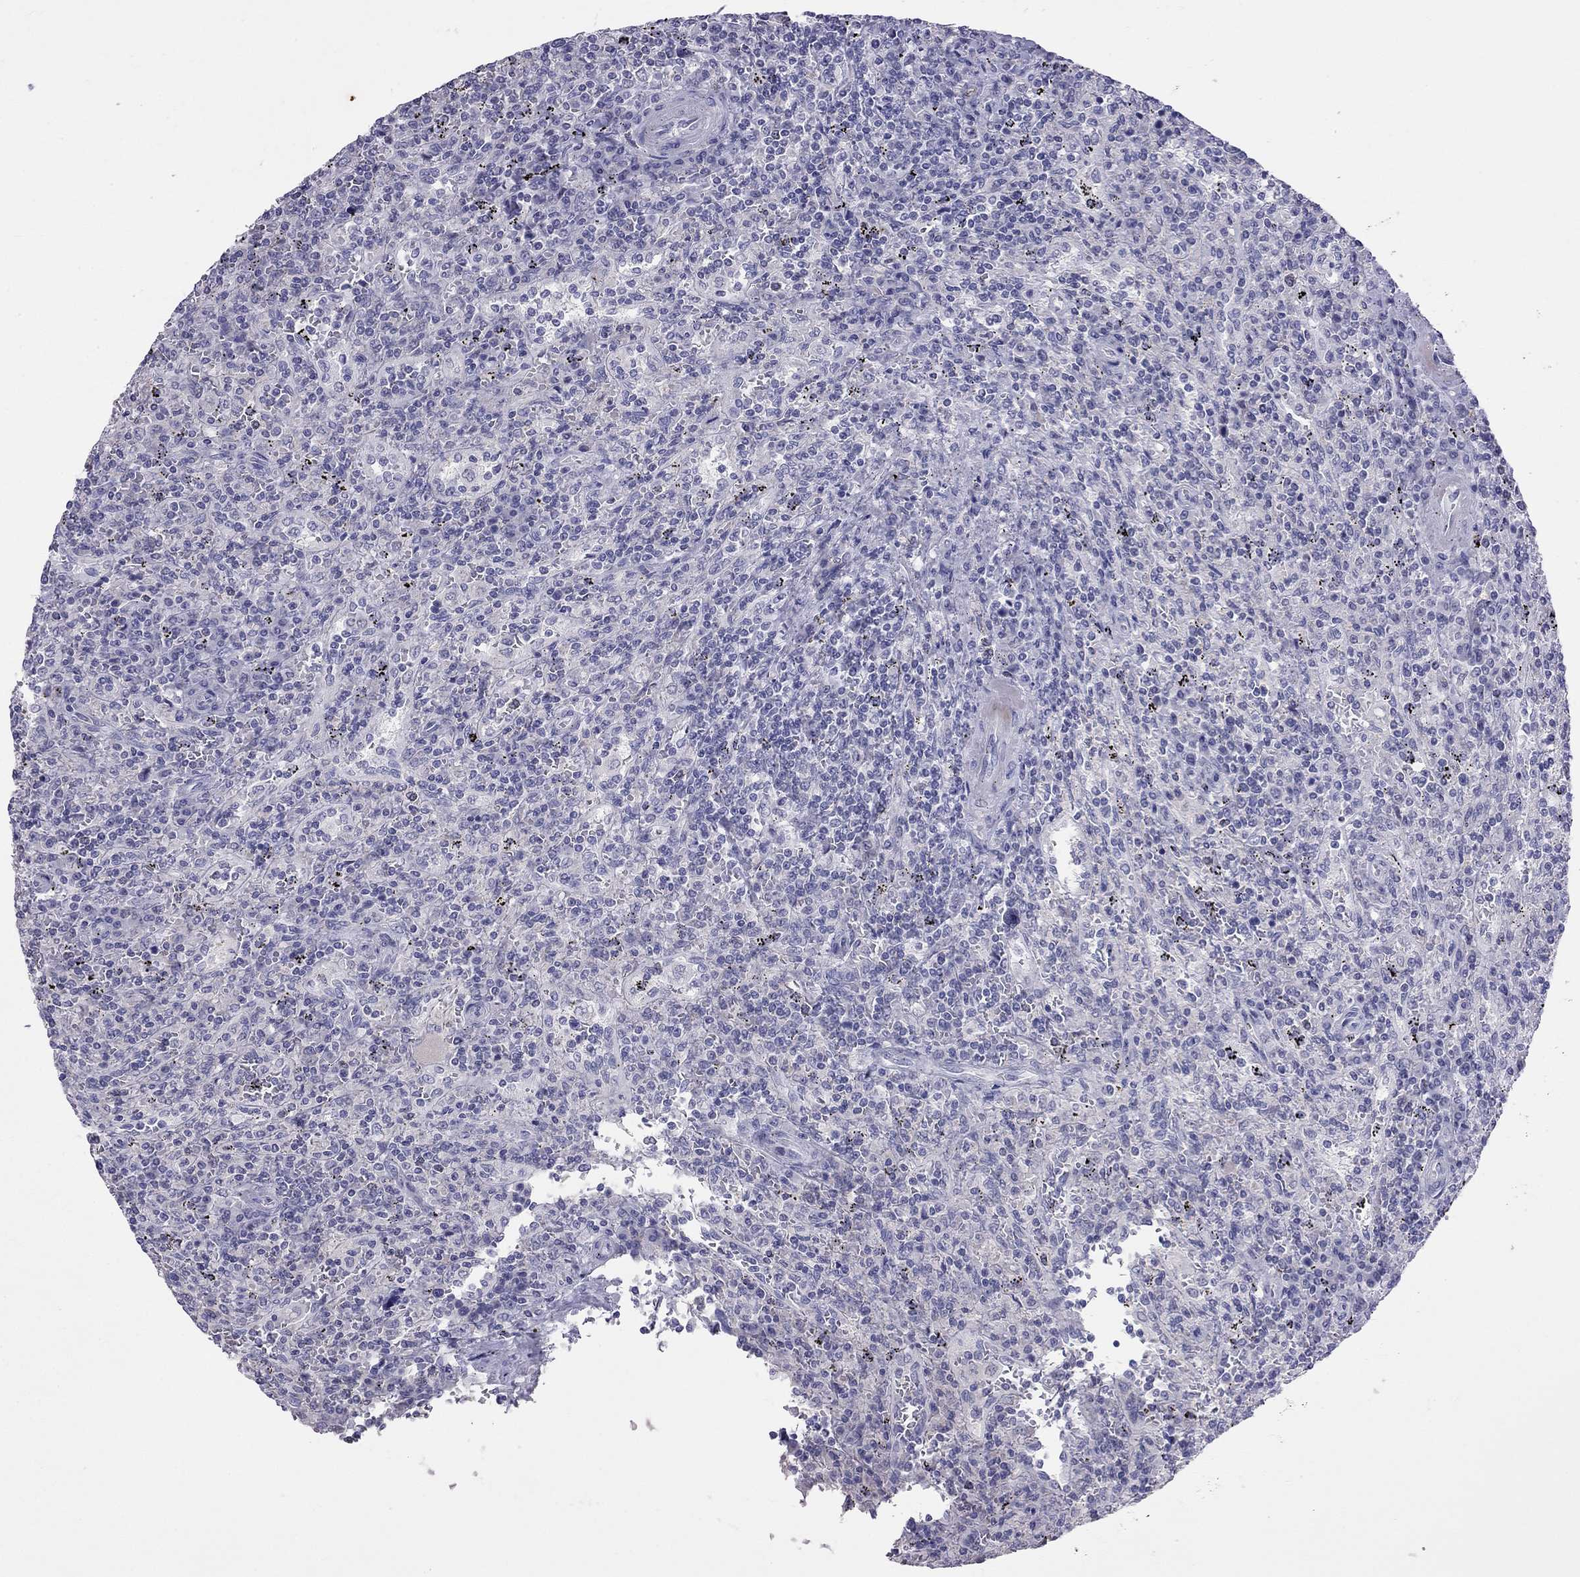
{"staining": {"intensity": "negative", "quantity": "none", "location": "none"}, "tissue": "lymphoma", "cell_type": "Tumor cells", "image_type": "cancer", "snomed": [{"axis": "morphology", "description": "Malignant lymphoma, non-Hodgkin's type, Low grade"}, {"axis": "topography", "description": "Spleen"}], "caption": "Tumor cells show no significant protein expression in malignant lymphoma, non-Hodgkin's type (low-grade).", "gene": "PPP1R3A", "patient": {"sex": "male", "age": 62}}